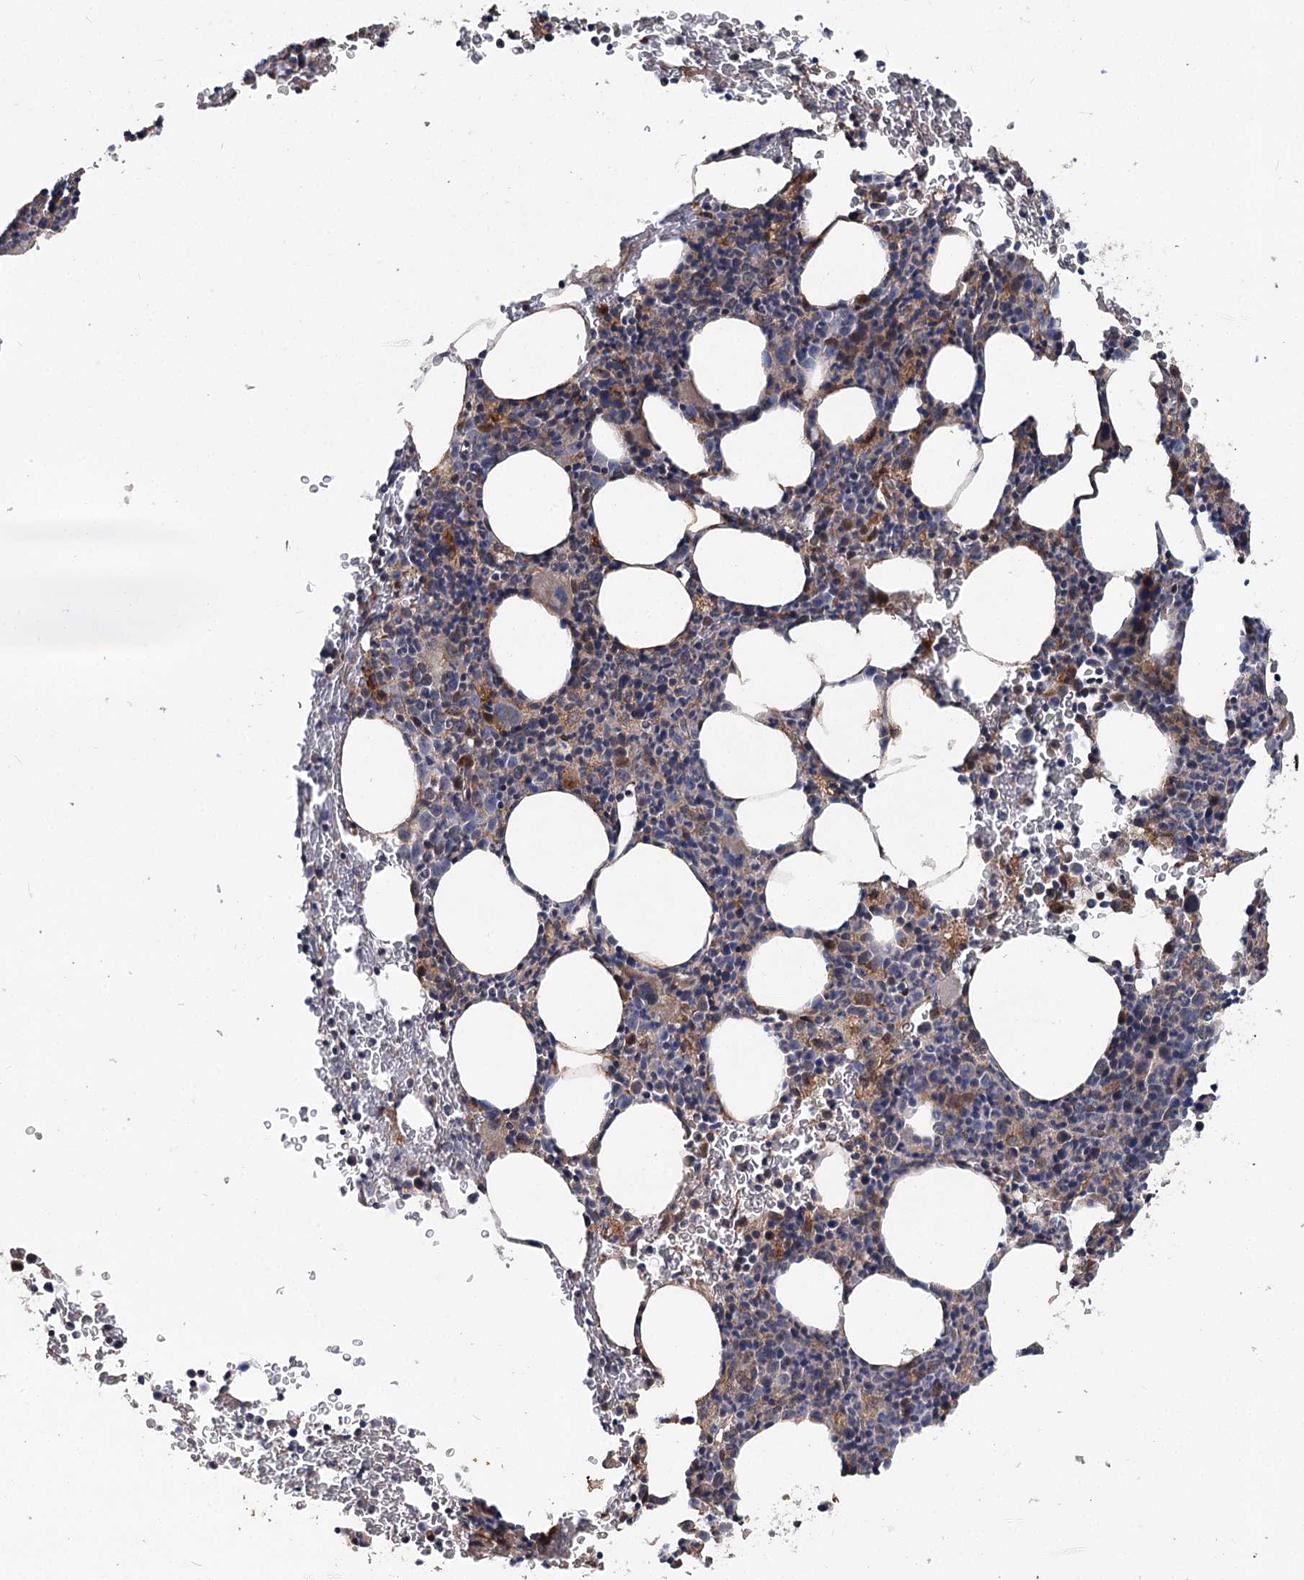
{"staining": {"intensity": "moderate", "quantity": "<25%", "location": "cytoplasmic/membranous"}, "tissue": "bone marrow", "cell_type": "Hematopoietic cells", "image_type": "normal", "snomed": [{"axis": "morphology", "description": "Normal tissue, NOS"}, {"axis": "topography", "description": "Bone marrow"}], "caption": "A photomicrograph of bone marrow stained for a protein displays moderate cytoplasmic/membranous brown staining in hematopoietic cells. (DAB IHC with brightfield microscopy, high magnification).", "gene": "MSANTD2", "patient": {"sex": "male", "age": 79}}